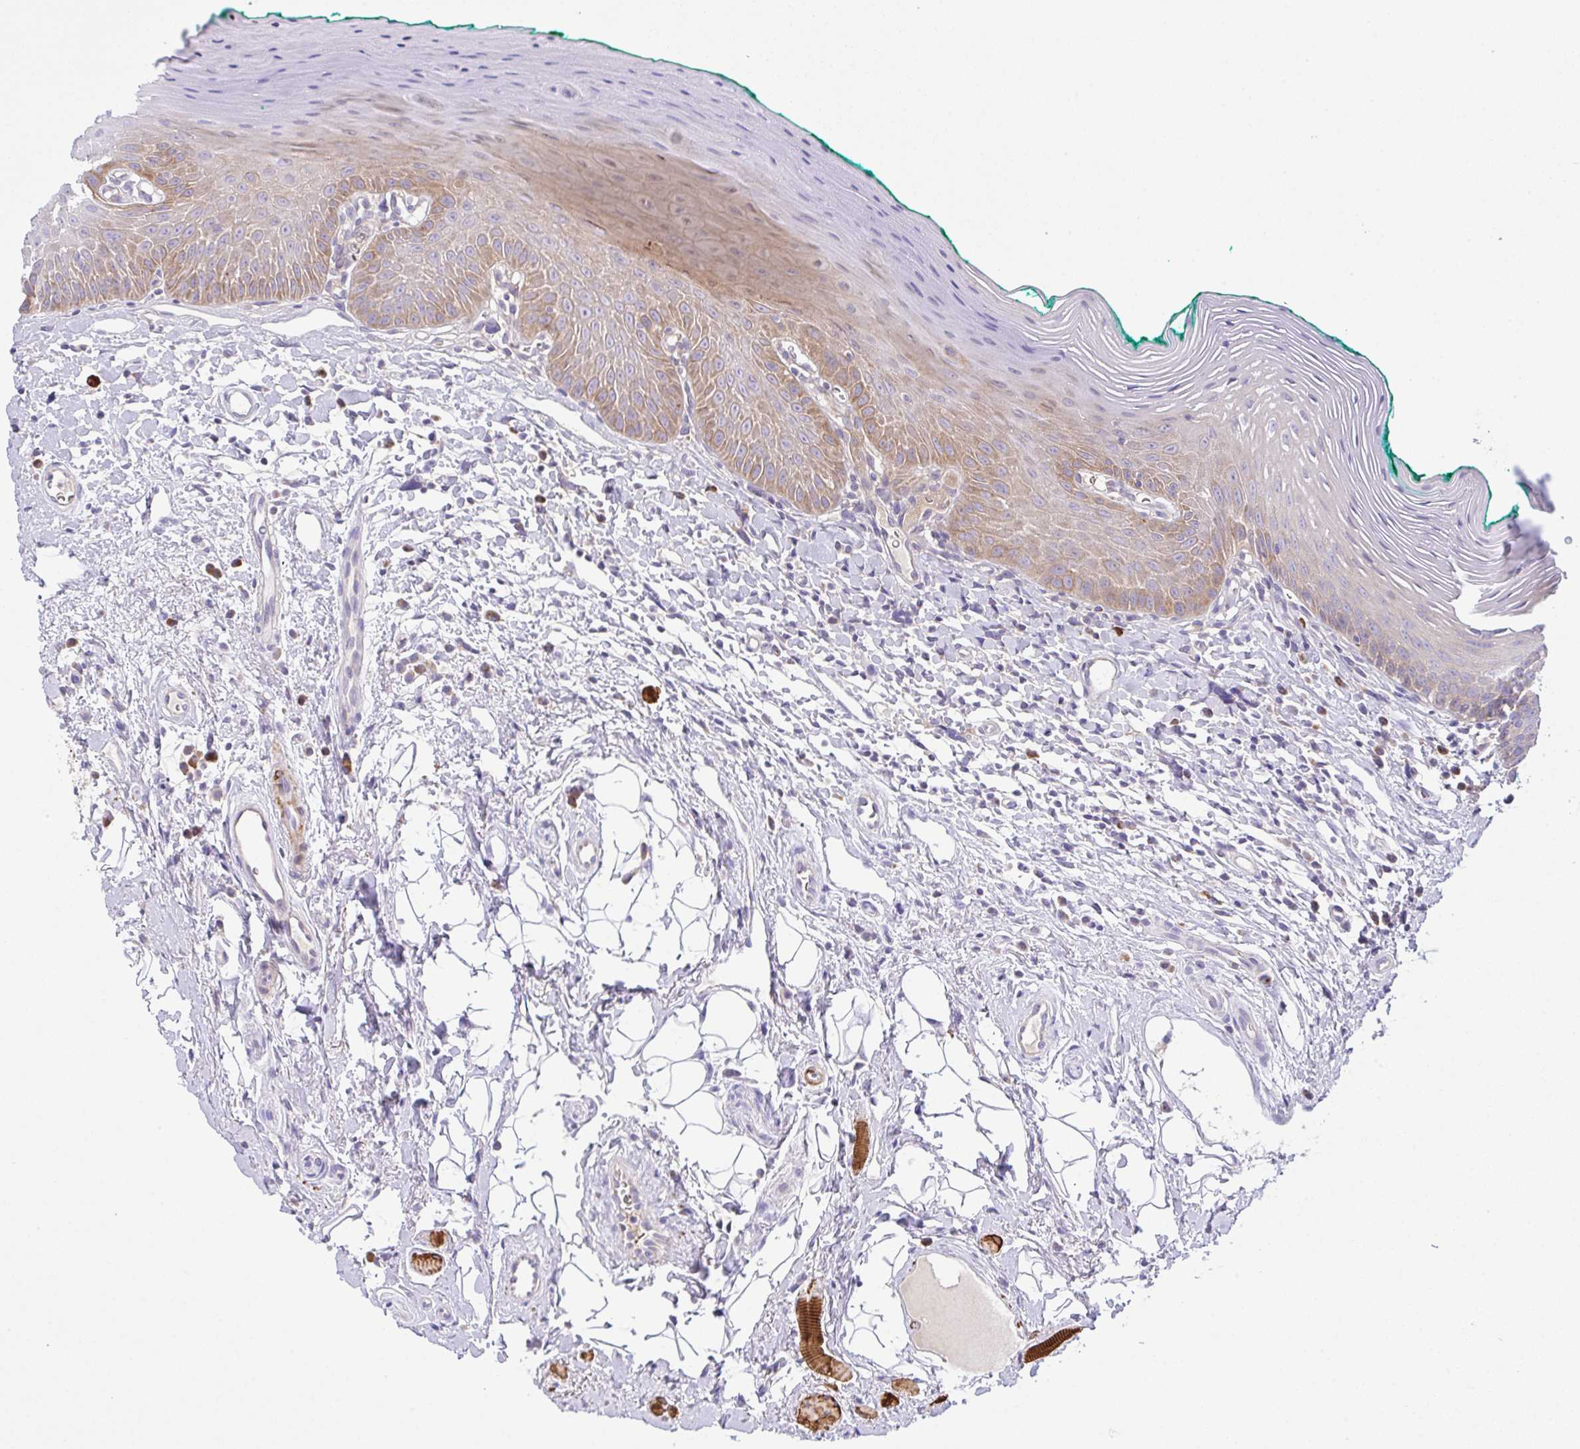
{"staining": {"intensity": "moderate", "quantity": "<25%", "location": "cytoplasmic/membranous"}, "tissue": "oral mucosa", "cell_type": "Squamous epithelial cells", "image_type": "normal", "snomed": [{"axis": "morphology", "description": "Normal tissue, NOS"}, {"axis": "topography", "description": "Oral tissue"}, {"axis": "topography", "description": "Tounge, NOS"}], "caption": "Immunohistochemistry (IHC) histopathology image of normal oral mucosa: oral mucosa stained using IHC demonstrates low levels of moderate protein expression localized specifically in the cytoplasmic/membranous of squamous epithelial cells, appearing as a cytoplasmic/membranous brown color.", "gene": "CHDH", "patient": {"sex": "male", "age": 83}}